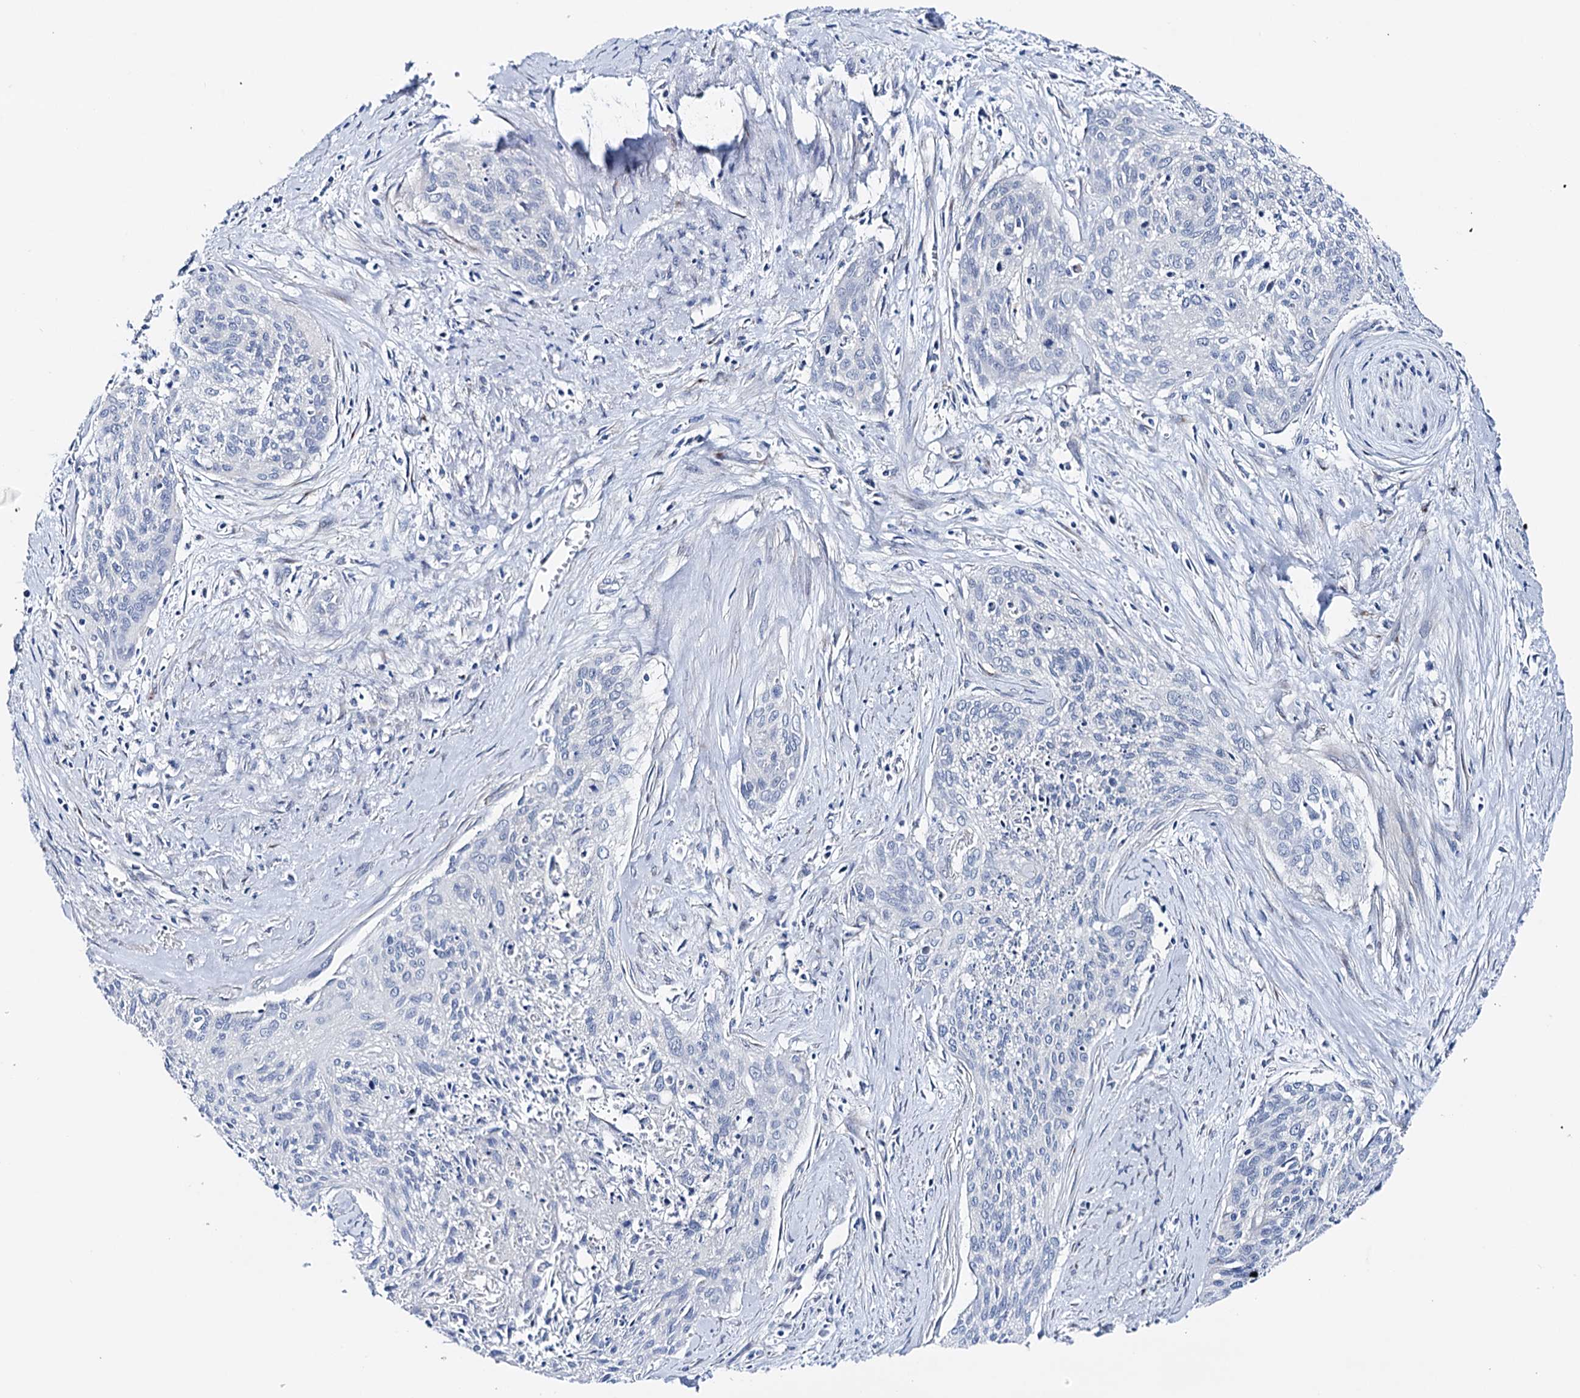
{"staining": {"intensity": "negative", "quantity": "none", "location": "none"}, "tissue": "cervical cancer", "cell_type": "Tumor cells", "image_type": "cancer", "snomed": [{"axis": "morphology", "description": "Squamous cell carcinoma, NOS"}, {"axis": "topography", "description": "Cervix"}], "caption": "Tumor cells are negative for brown protein staining in cervical squamous cell carcinoma.", "gene": "SHROOM1", "patient": {"sex": "female", "age": 55}}